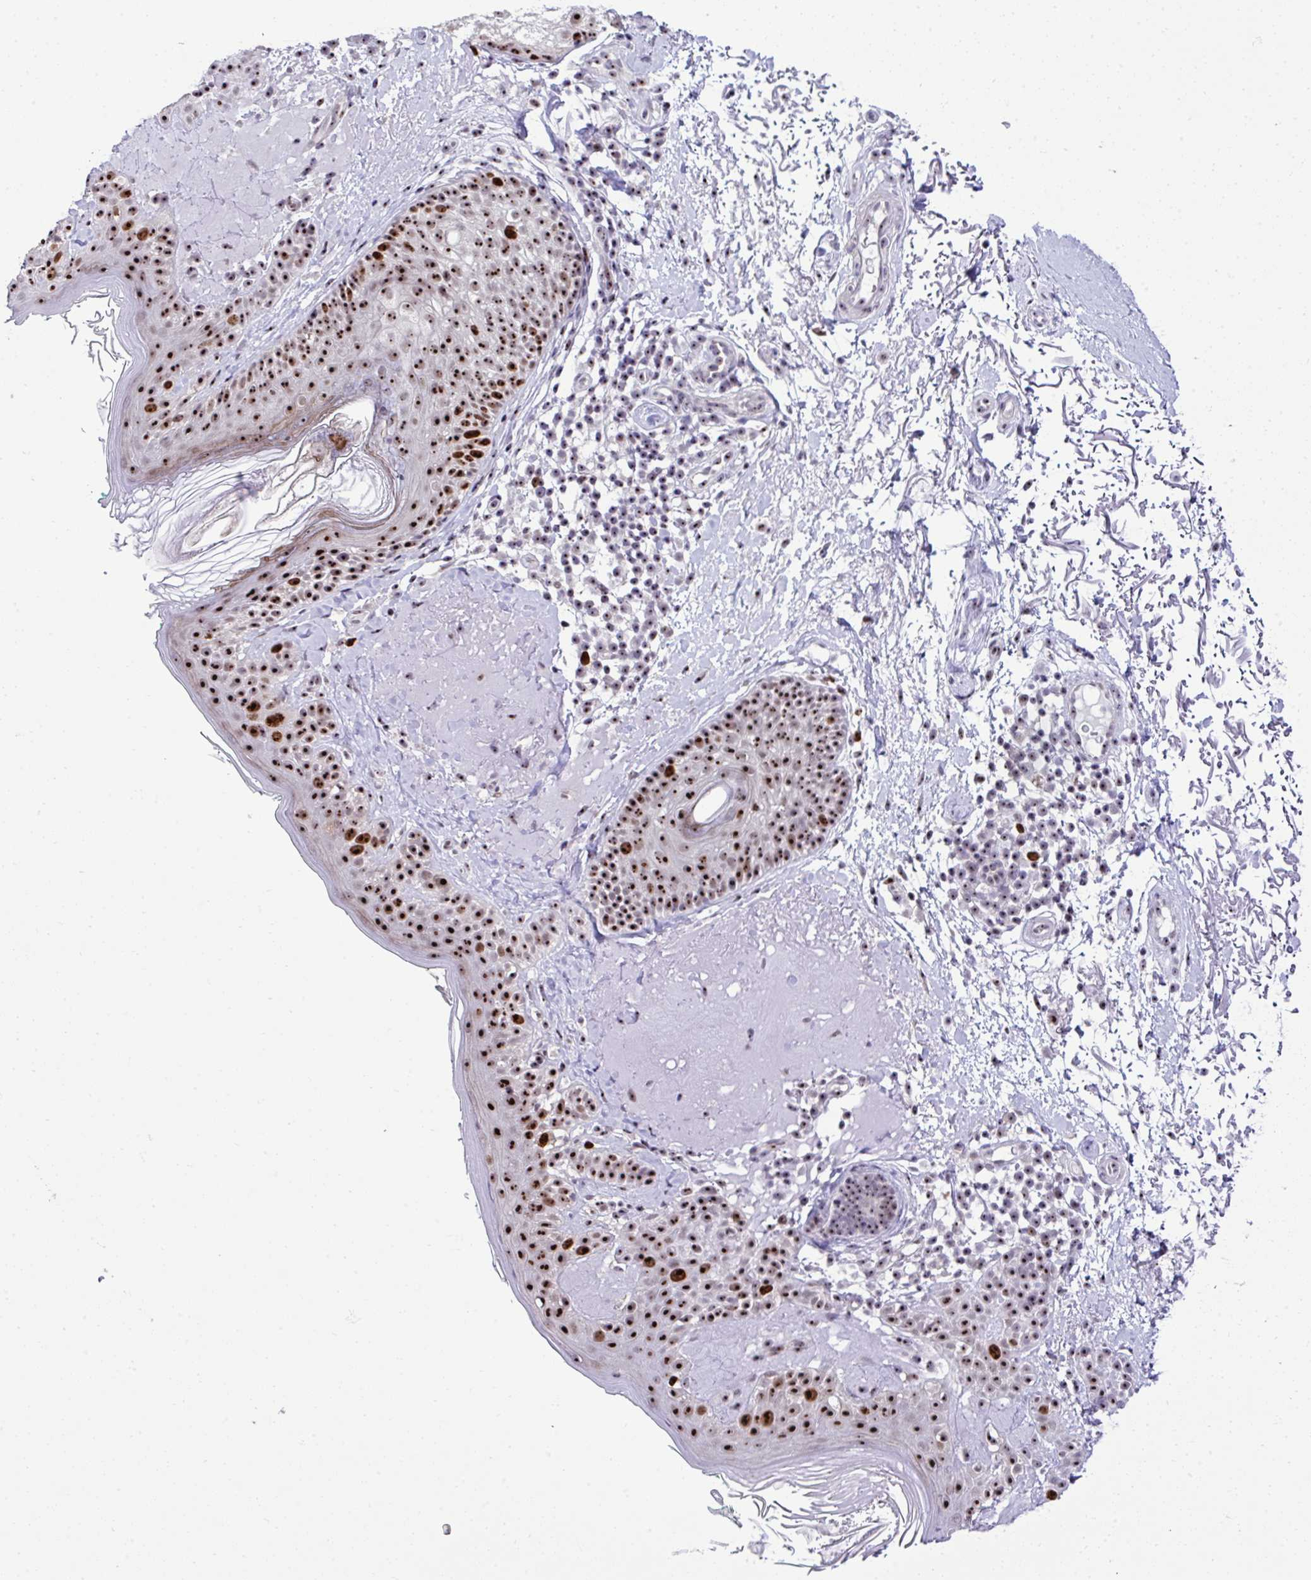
{"staining": {"intensity": "moderate", "quantity": "25%-75%", "location": "nuclear"}, "tissue": "skin", "cell_type": "Fibroblasts", "image_type": "normal", "snomed": [{"axis": "morphology", "description": "Normal tissue, NOS"}, {"axis": "topography", "description": "Skin"}], "caption": "Protein expression analysis of unremarkable skin shows moderate nuclear expression in approximately 25%-75% of fibroblasts. (Brightfield microscopy of DAB IHC at high magnification).", "gene": "CEP72", "patient": {"sex": "male", "age": 73}}